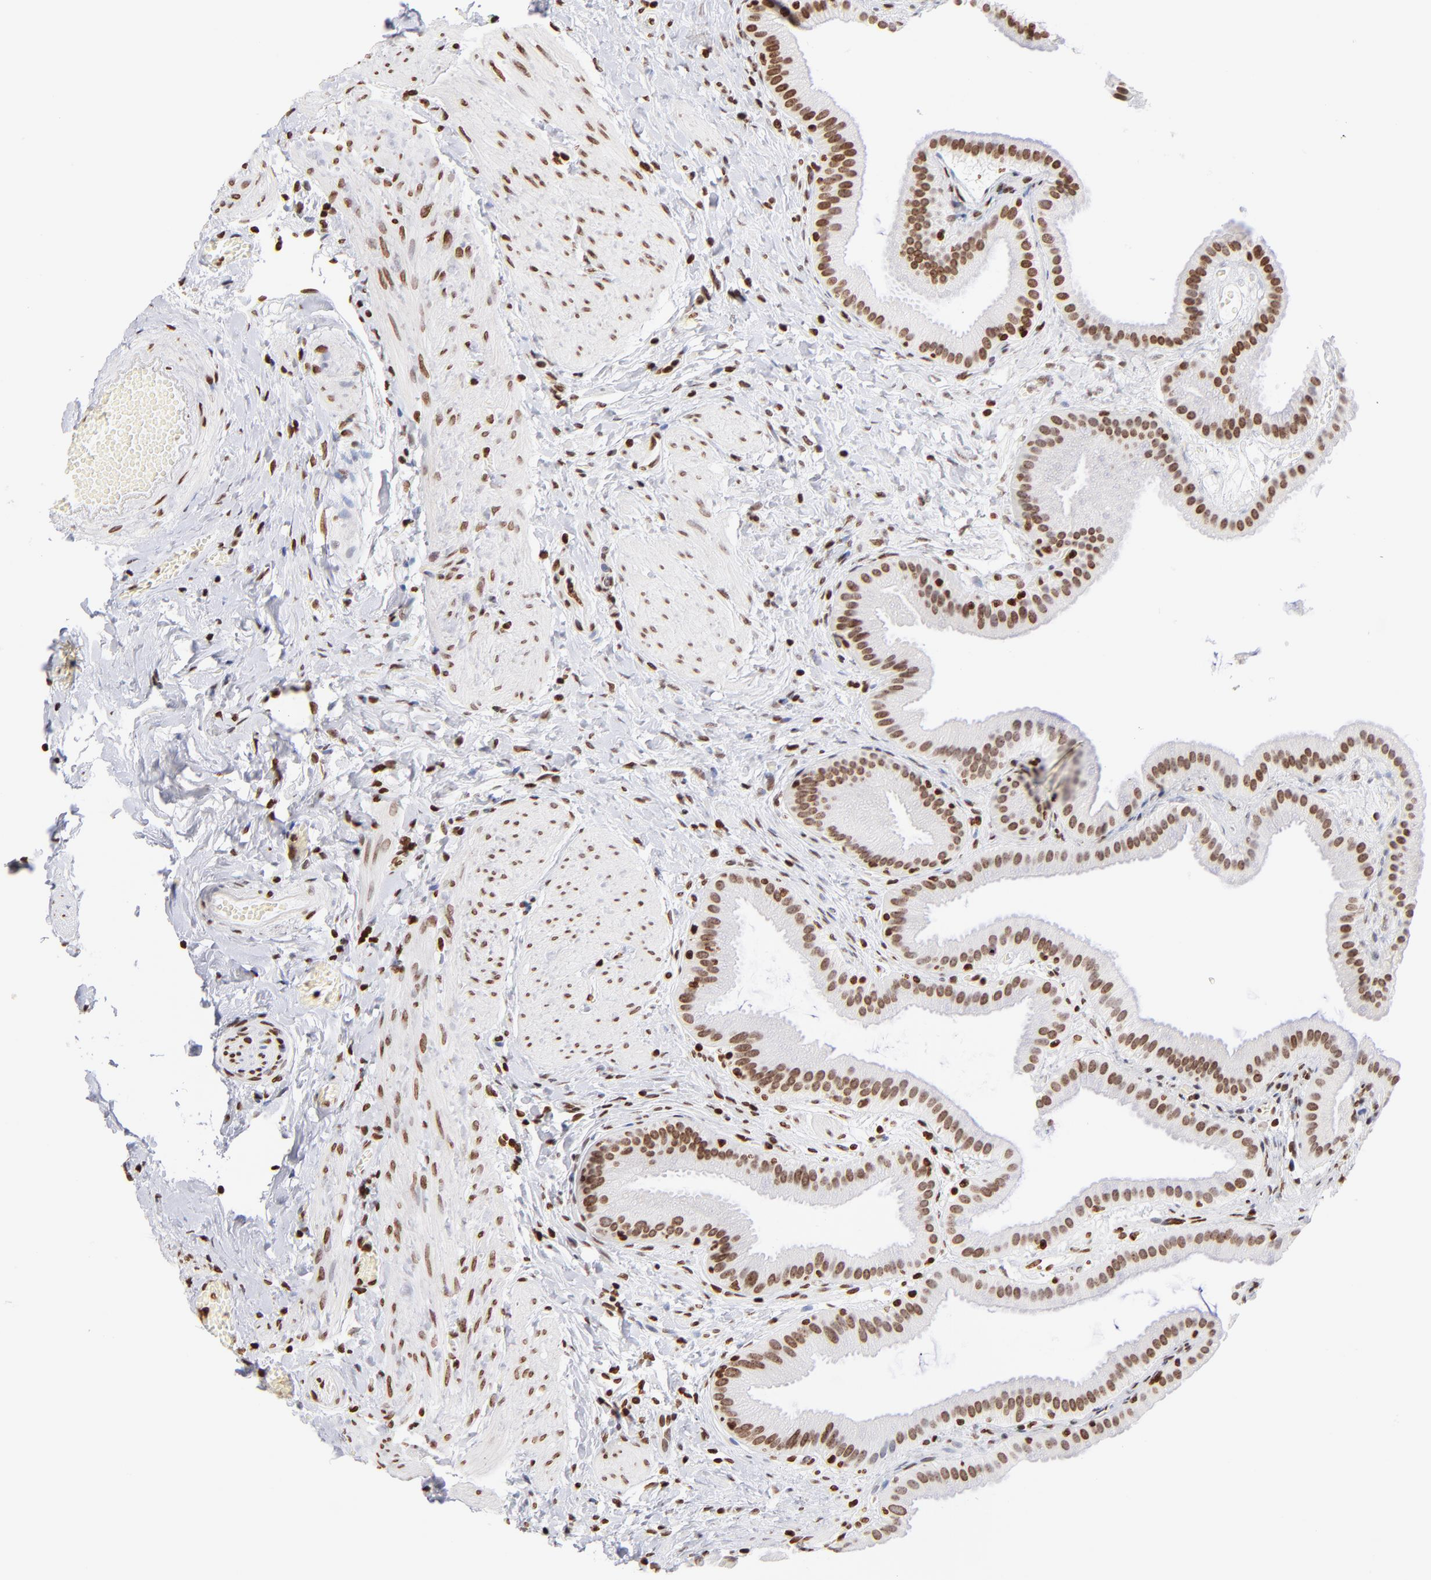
{"staining": {"intensity": "strong", "quantity": ">75%", "location": "nuclear"}, "tissue": "gallbladder", "cell_type": "Glandular cells", "image_type": "normal", "snomed": [{"axis": "morphology", "description": "Normal tissue, NOS"}, {"axis": "topography", "description": "Gallbladder"}], "caption": "Protein staining of benign gallbladder displays strong nuclear staining in approximately >75% of glandular cells. Nuclei are stained in blue.", "gene": "RTL4", "patient": {"sex": "female", "age": 63}}